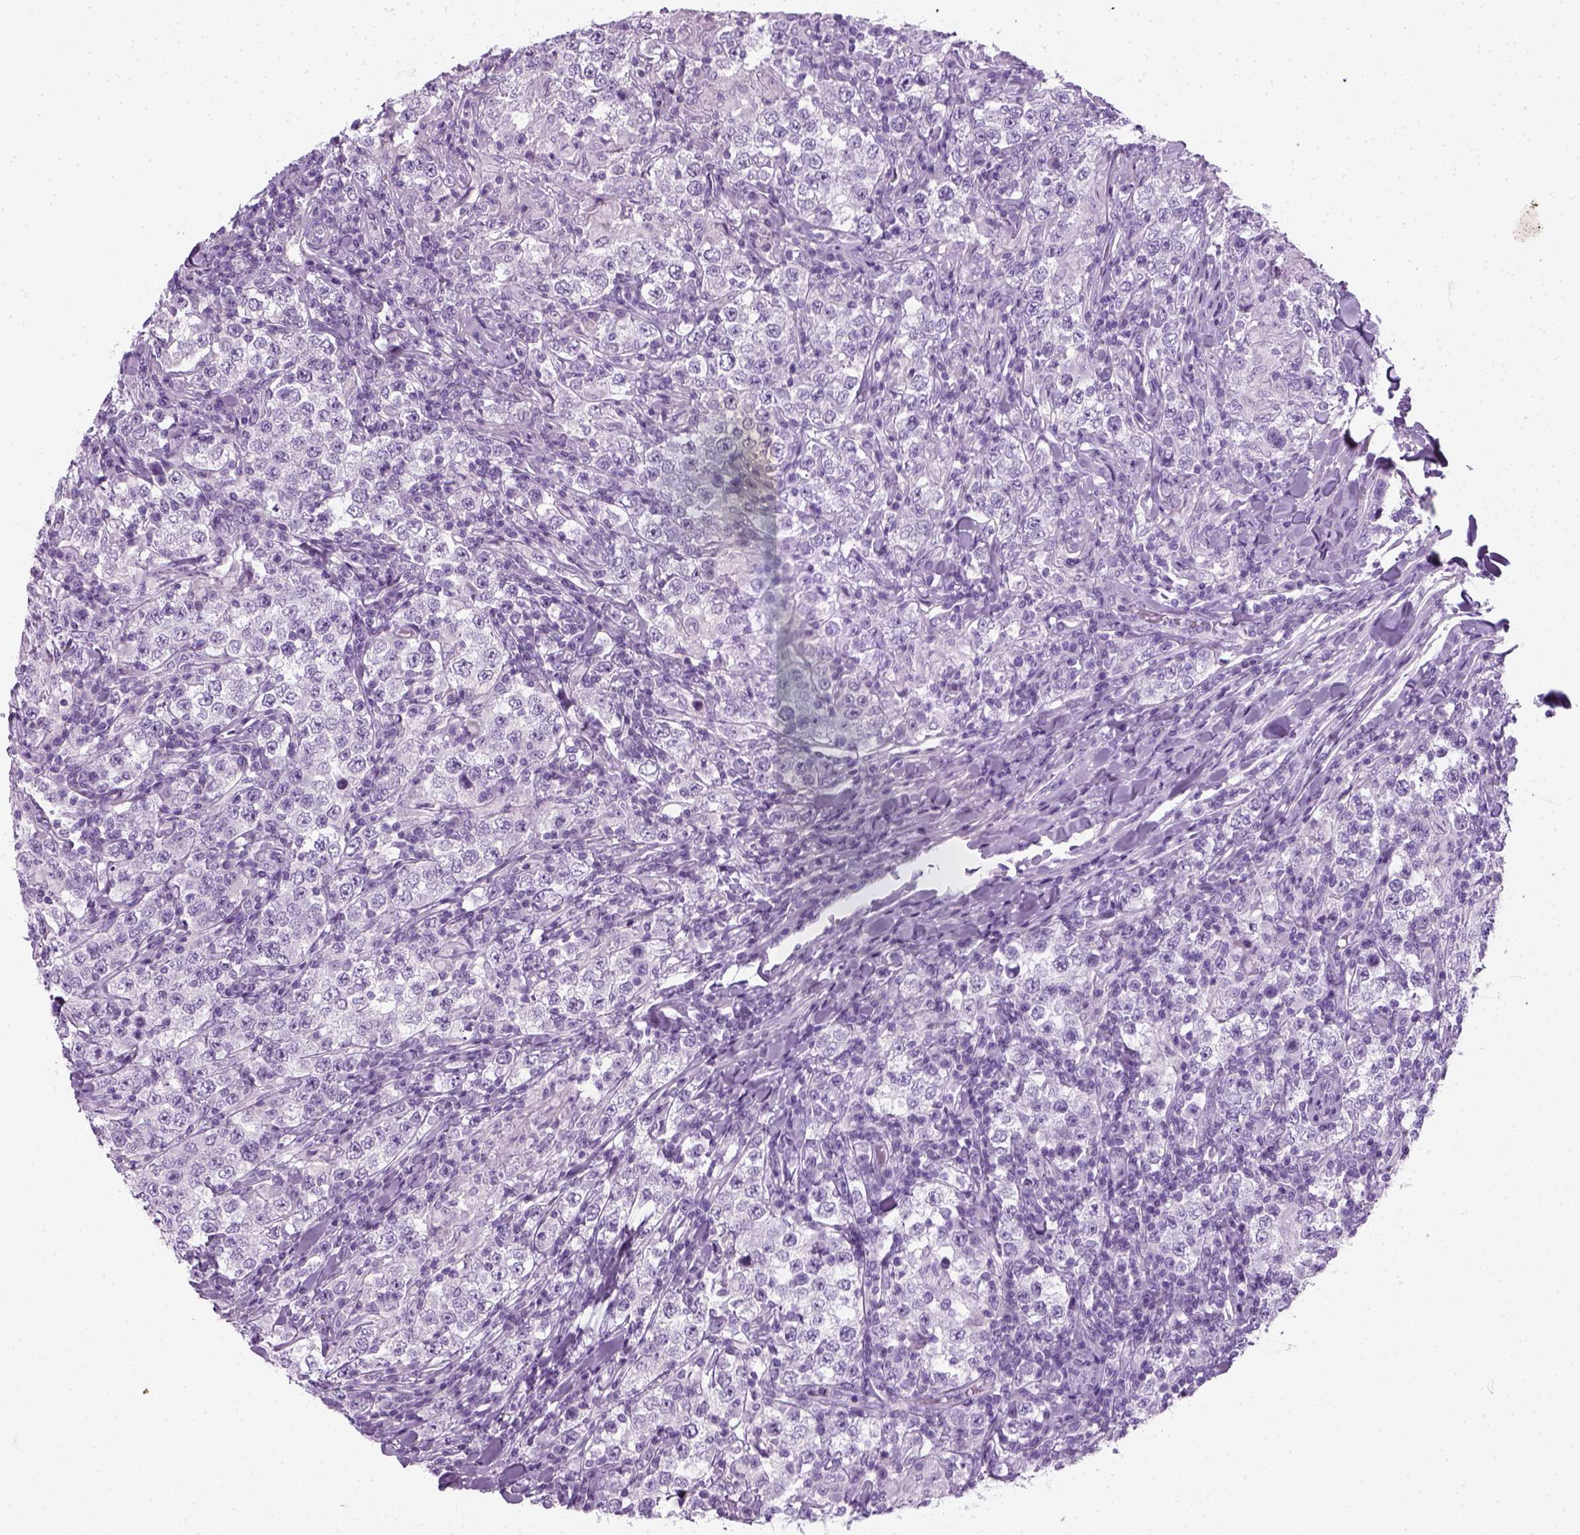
{"staining": {"intensity": "negative", "quantity": "none", "location": "none"}, "tissue": "testis cancer", "cell_type": "Tumor cells", "image_type": "cancer", "snomed": [{"axis": "morphology", "description": "Seminoma, NOS"}, {"axis": "morphology", "description": "Carcinoma, Embryonal, NOS"}, {"axis": "topography", "description": "Testis"}], "caption": "An immunohistochemistry (IHC) micrograph of testis seminoma is shown. There is no staining in tumor cells of testis seminoma.", "gene": "SLC12A5", "patient": {"sex": "male", "age": 41}}